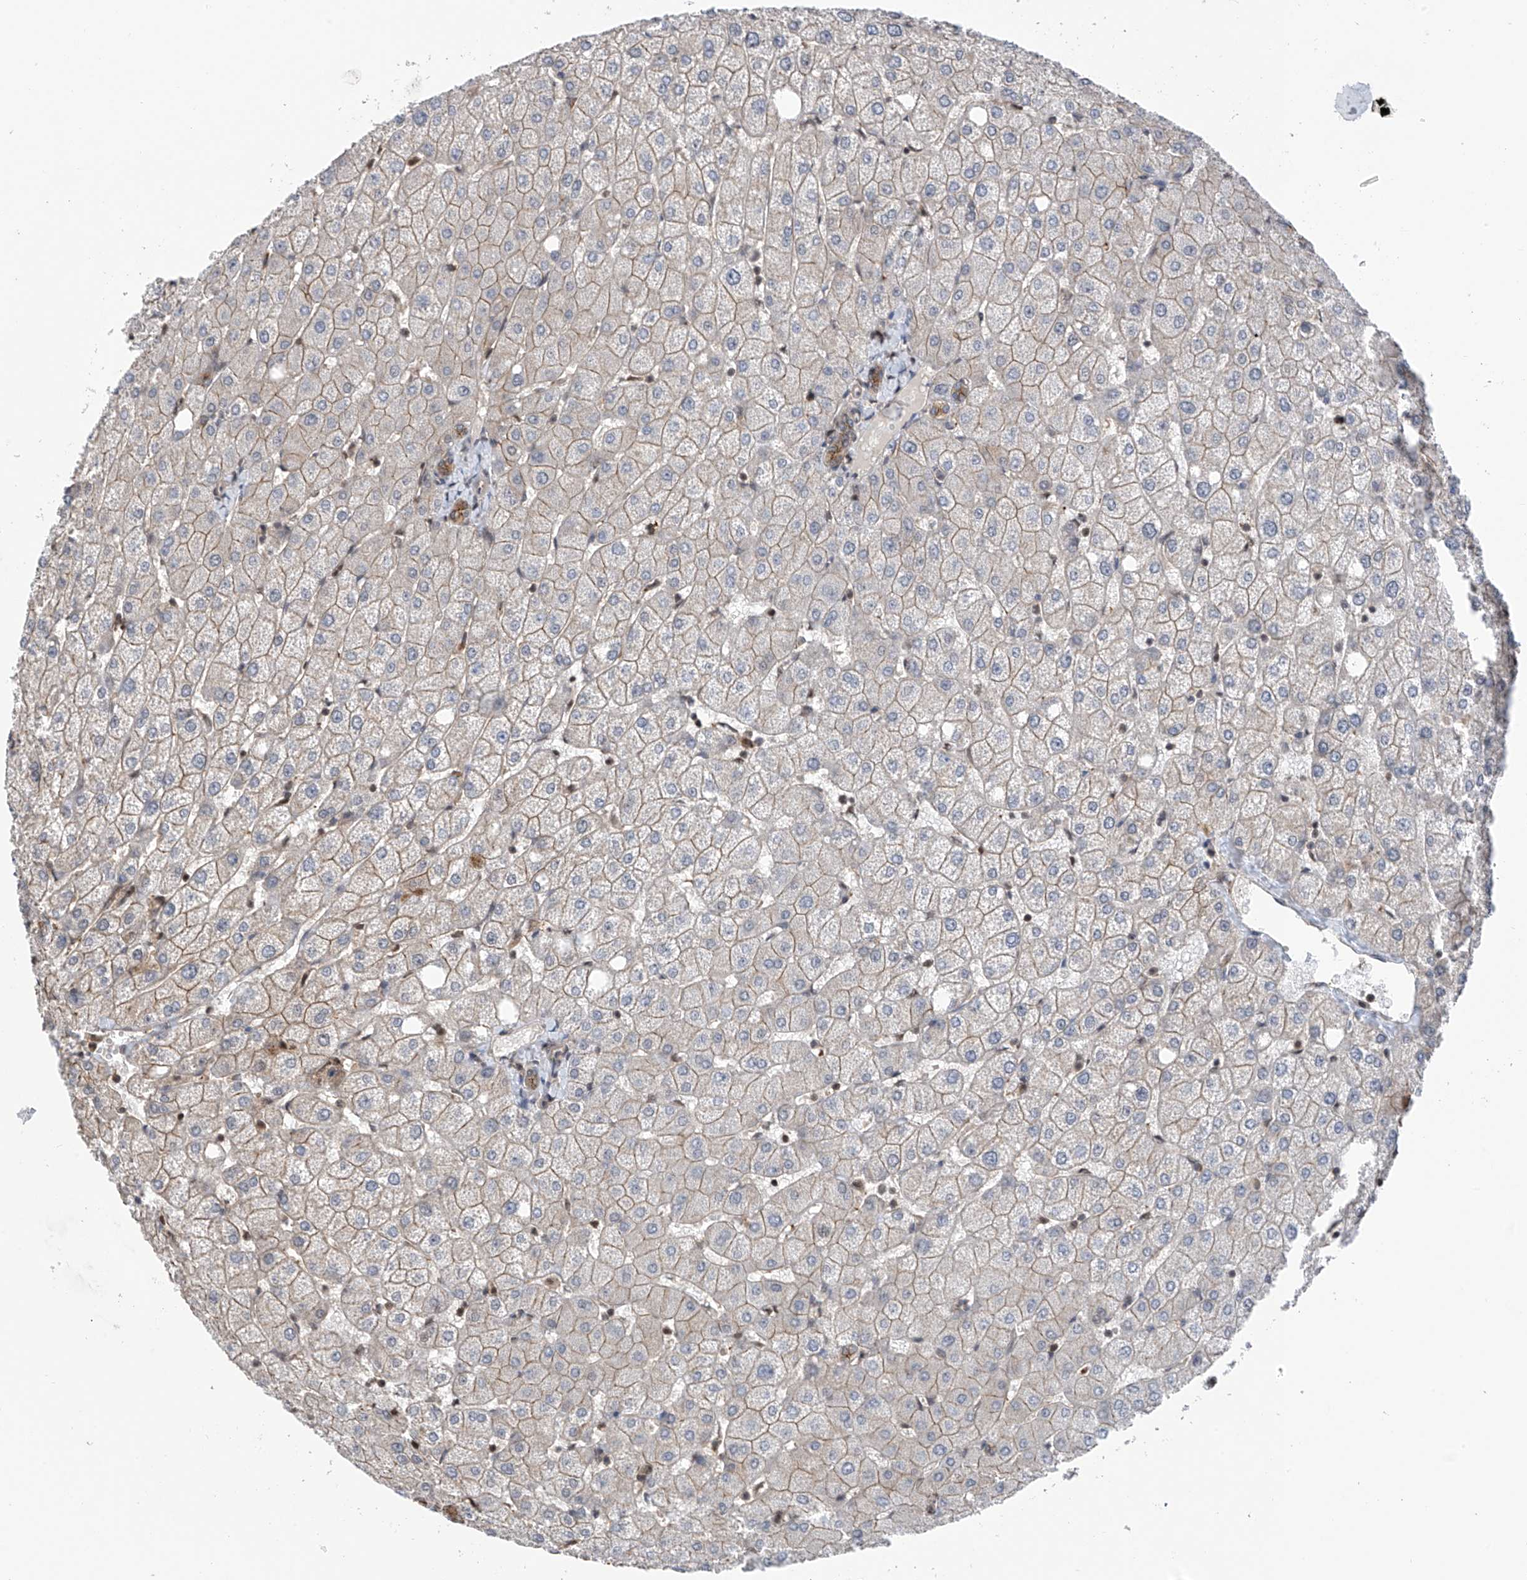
{"staining": {"intensity": "weak", "quantity": ">75%", "location": "cytoplasmic/membranous"}, "tissue": "liver", "cell_type": "Cholangiocytes", "image_type": "normal", "snomed": [{"axis": "morphology", "description": "Normal tissue, NOS"}, {"axis": "topography", "description": "Liver"}], "caption": "Immunohistochemistry photomicrograph of normal human liver stained for a protein (brown), which demonstrates low levels of weak cytoplasmic/membranous staining in about >75% of cholangiocytes.", "gene": "DNAJC9", "patient": {"sex": "female", "age": 54}}